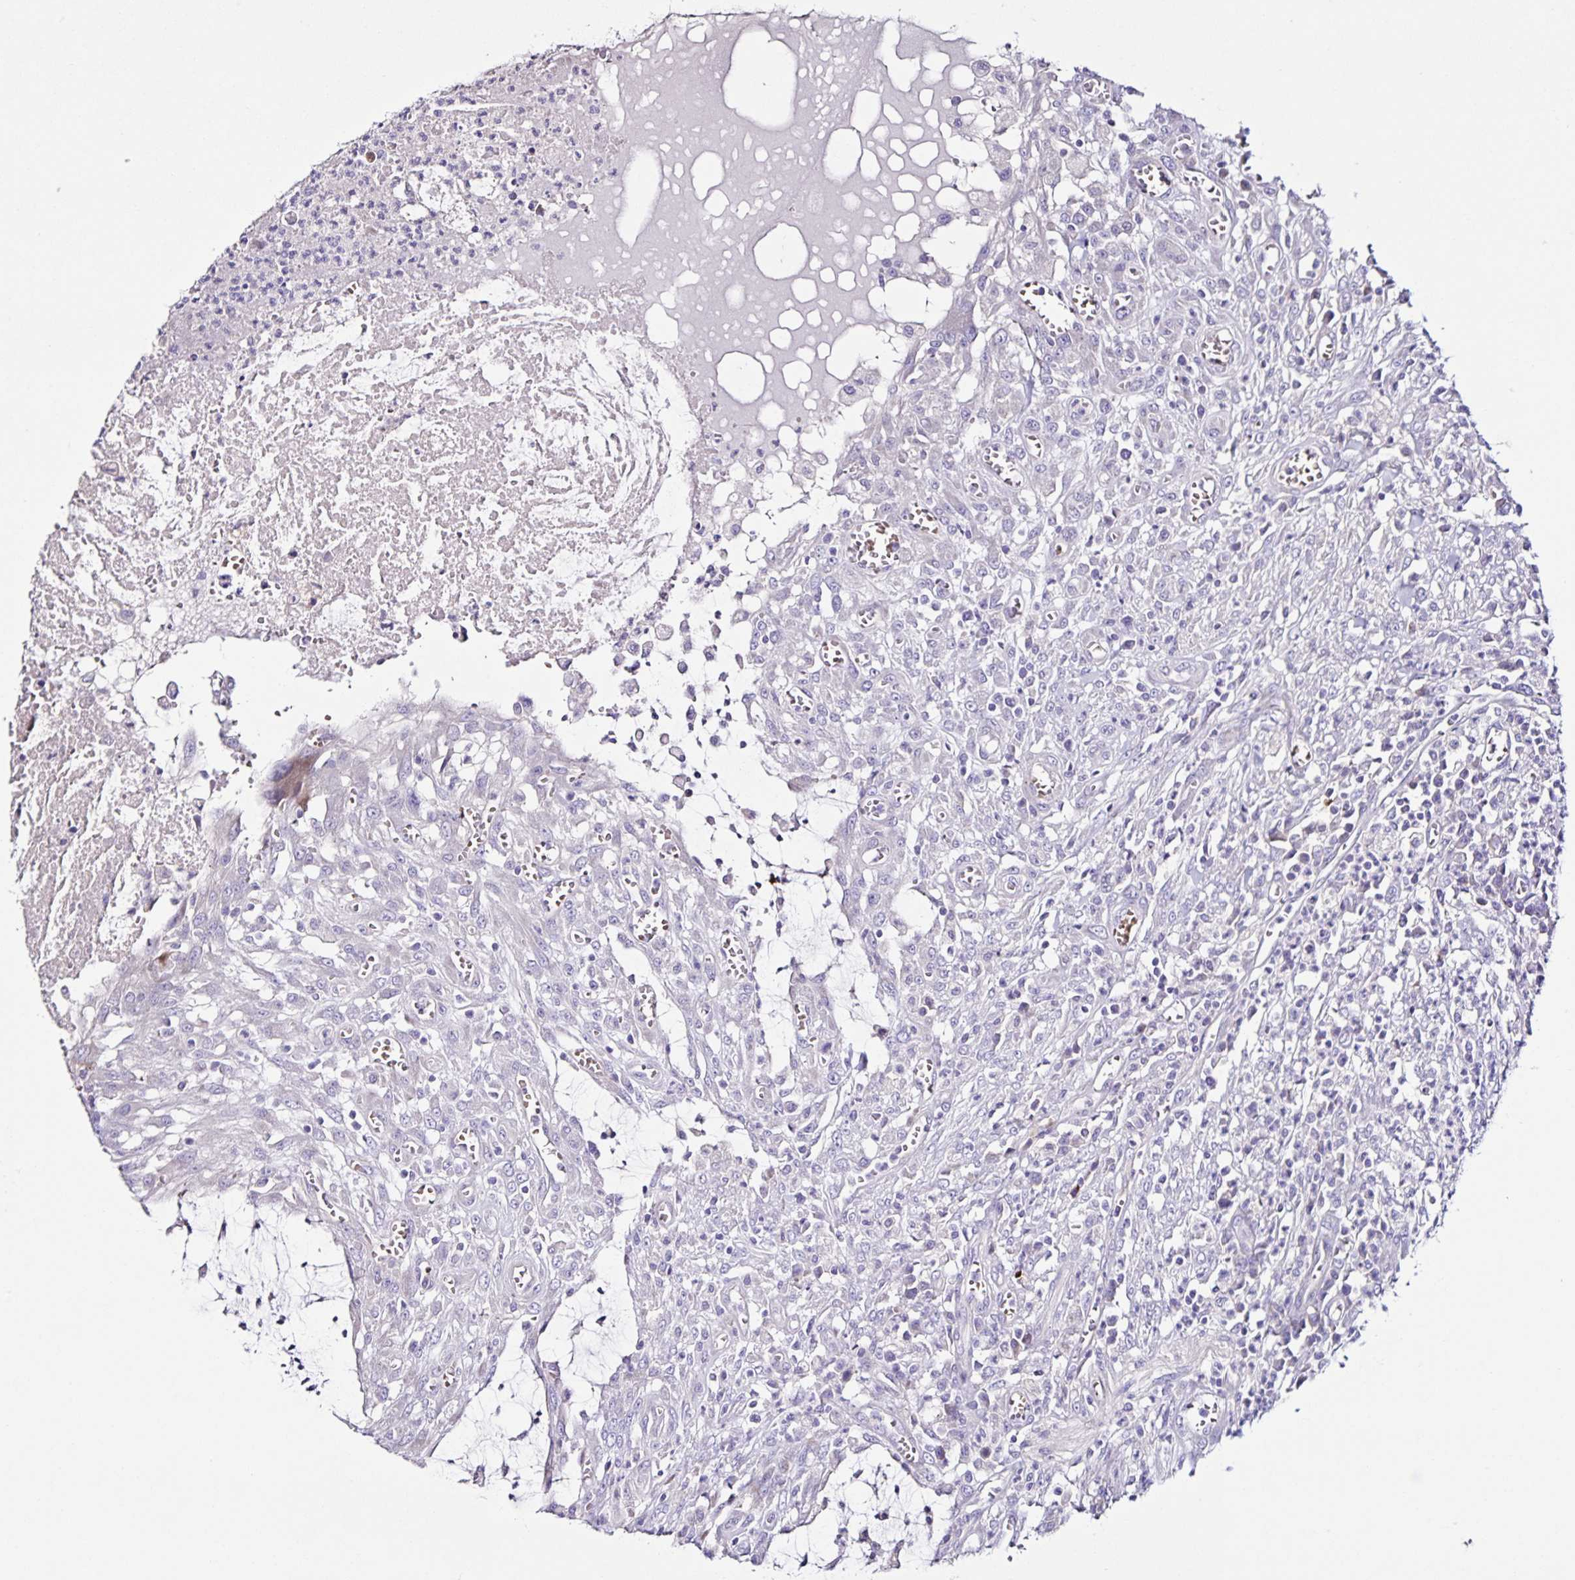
{"staining": {"intensity": "negative", "quantity": "none", "location": "none"}, "tissue": "colorectal cancer", "cell_type": "Tumor cells", "image_type": "cancer", "snomed": [{"axis": "morphology", "description": "Adenocarcinoma, NOS"}, {"axis": "topography", "description": "Colon"}], "caption": "There is no significant positivity in tumor cells of colorectal adenocarcinoma.", "gene": "RNFT2", "patient": {"sex": "male", "age": 65}}